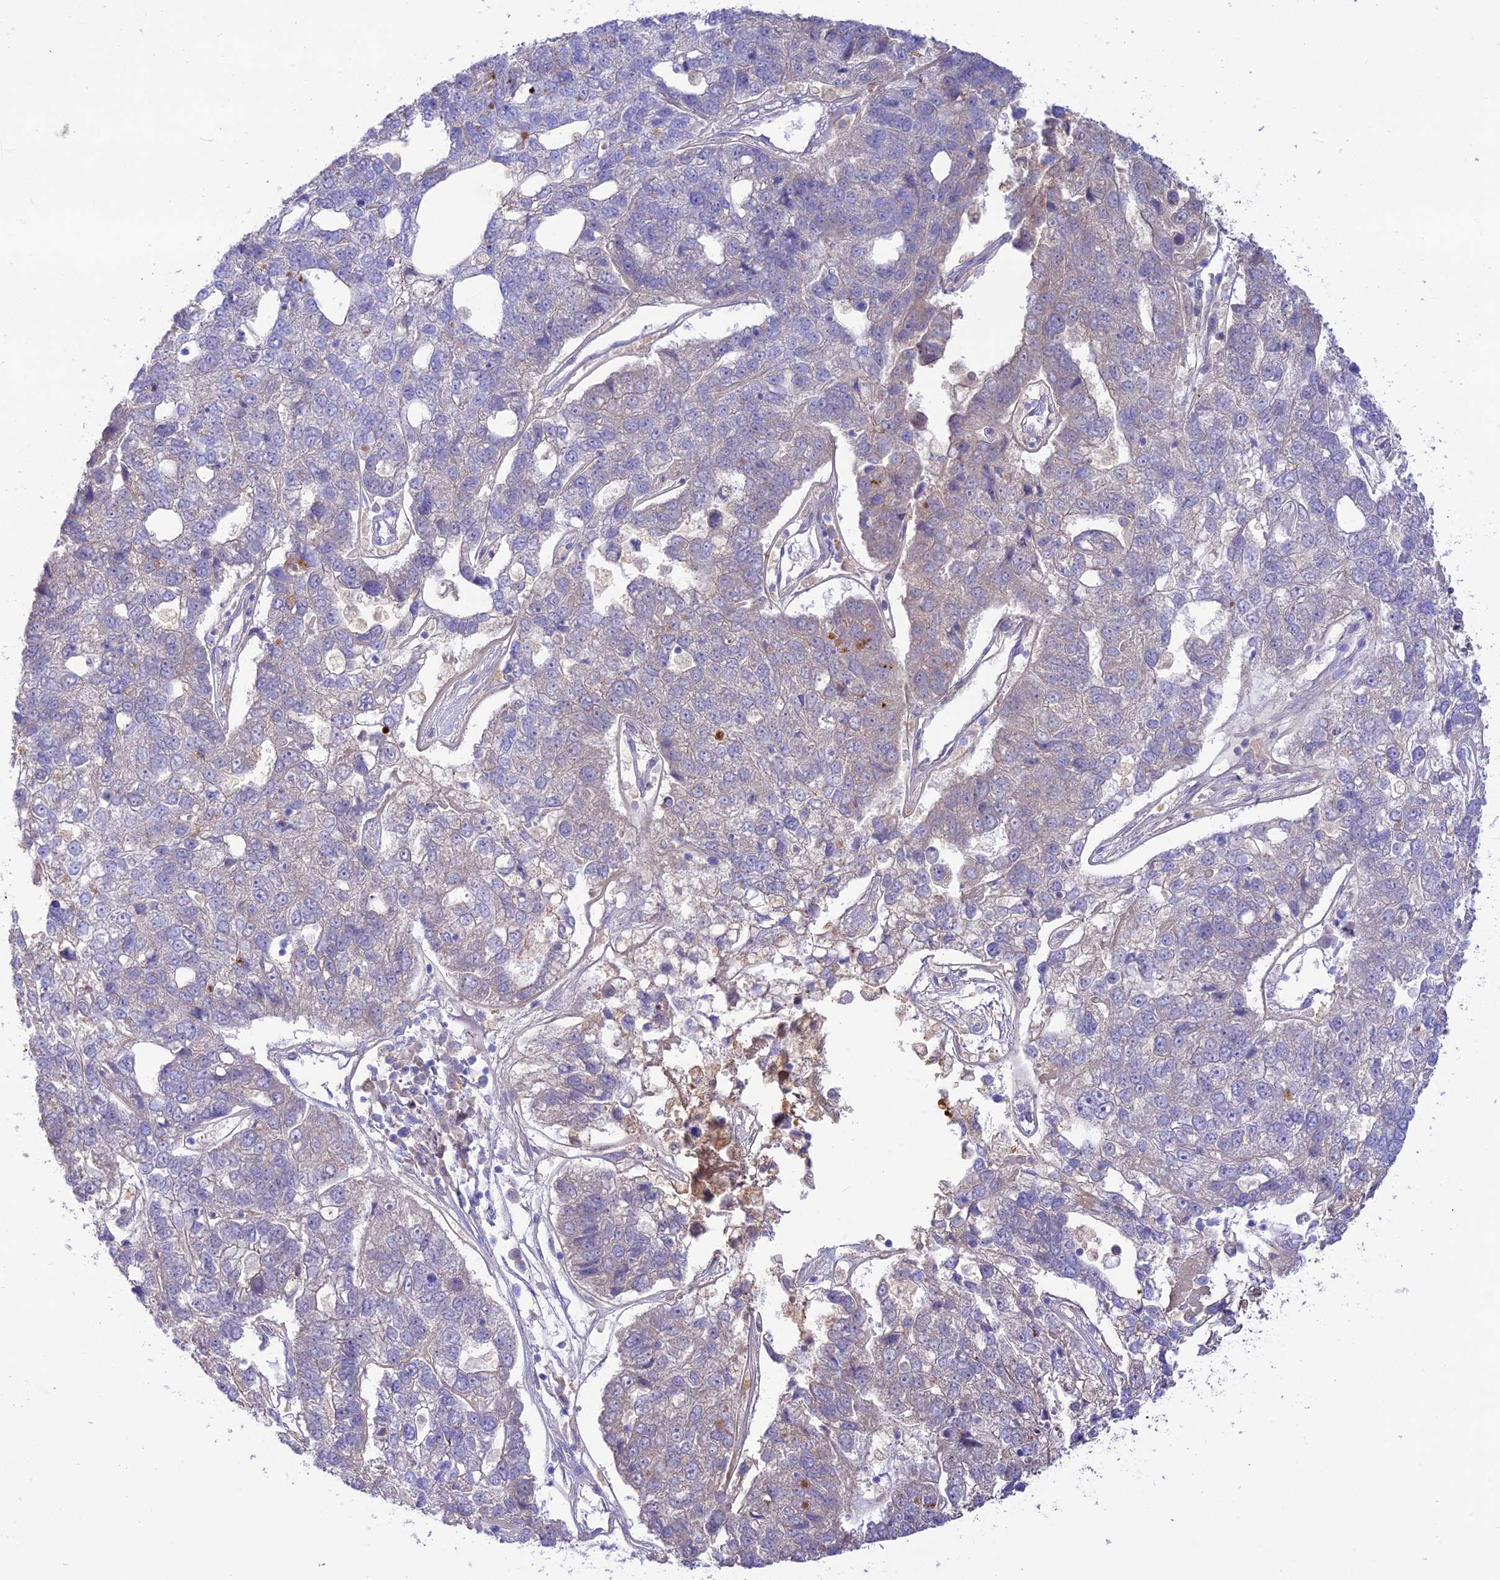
{"staining": {"intensity": "negative", "quantity": "none", "location": "none"}, "tissue": "pancreatic cancer", "cell_type": "Tumor cells", "image_type": "cancer", "snomed": [{"axis": "morphology", "description": "Adenocarcinoma, NOS"}, {"axis": "topography", "description": "Pancreas"}], "caption": "Tumor cells are negative for brown protein staining in pancreatic adenocarcinoma.", "gene": "NLRP9", "patient": {"sex": "female", "age": 61}}